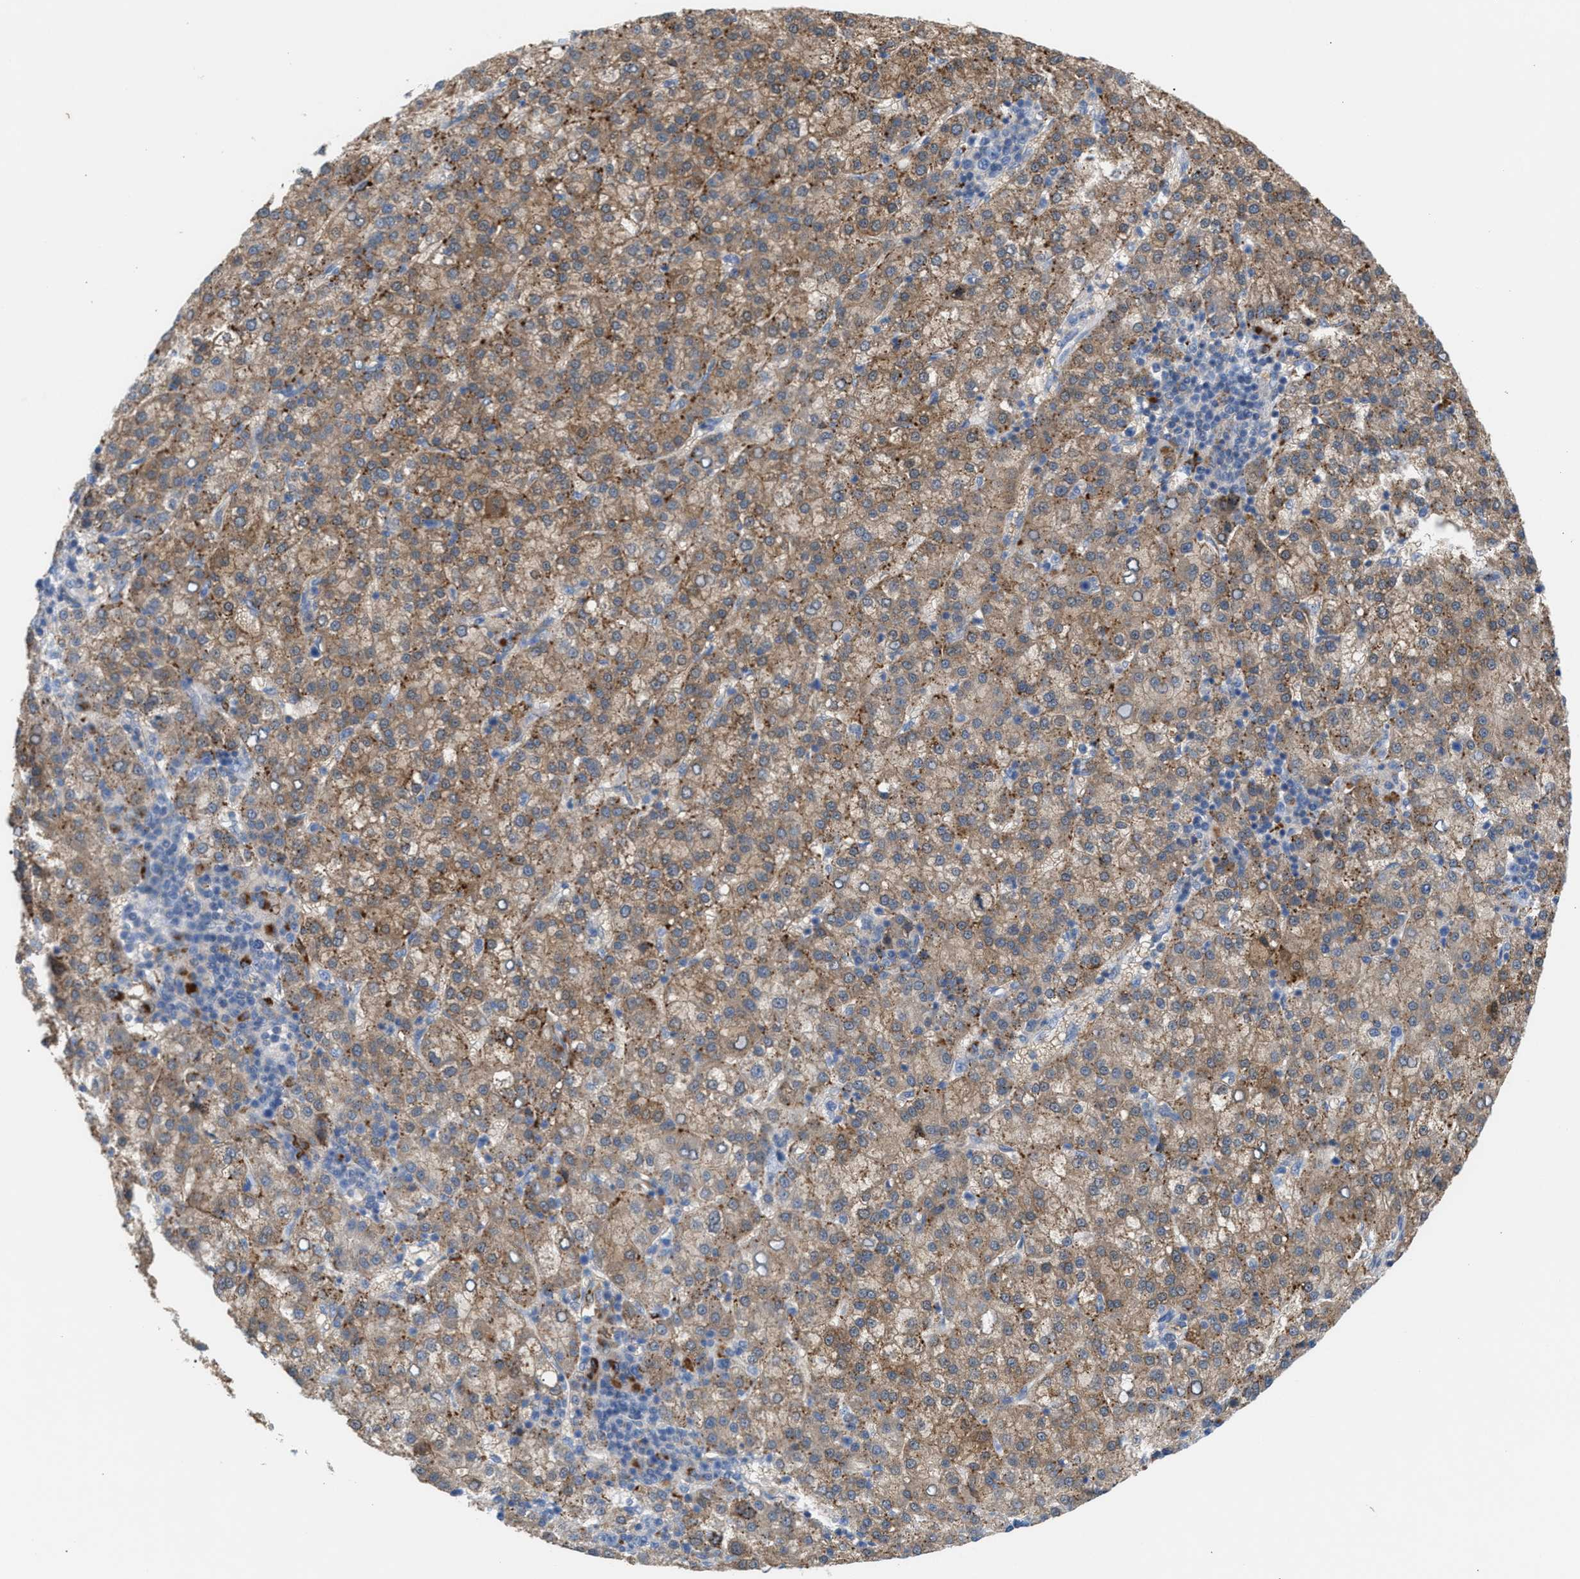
{"staining": {"intensity": "moderate", "quantity": ">75%", "location": "cytoplasmic/membranous"}, "tissue": "liver cancer", "cell_type": "Tumor cells", "image_type": "cancer", "snomed": [{"axis": "morphology", "description": "Carcinoma, Hepatocellular, NOS"}, {"axis": "topography", "description": "Liver"}], "caption": "Immunohistochemistry staining of hepatocellular carcinoma (liver), which exhibits medium levels of moderate cytoplasmic/membranous staining in approximately >75% of tumor cells indicating moderate cytoplasmic/membranous protein expression. The staining was performed using DAB (brown) for protein detection and nuclei were counterstained in hematoxylin (blue).", "gene": "MBTD1", "patient": {"sex": "female", "age": 58}}